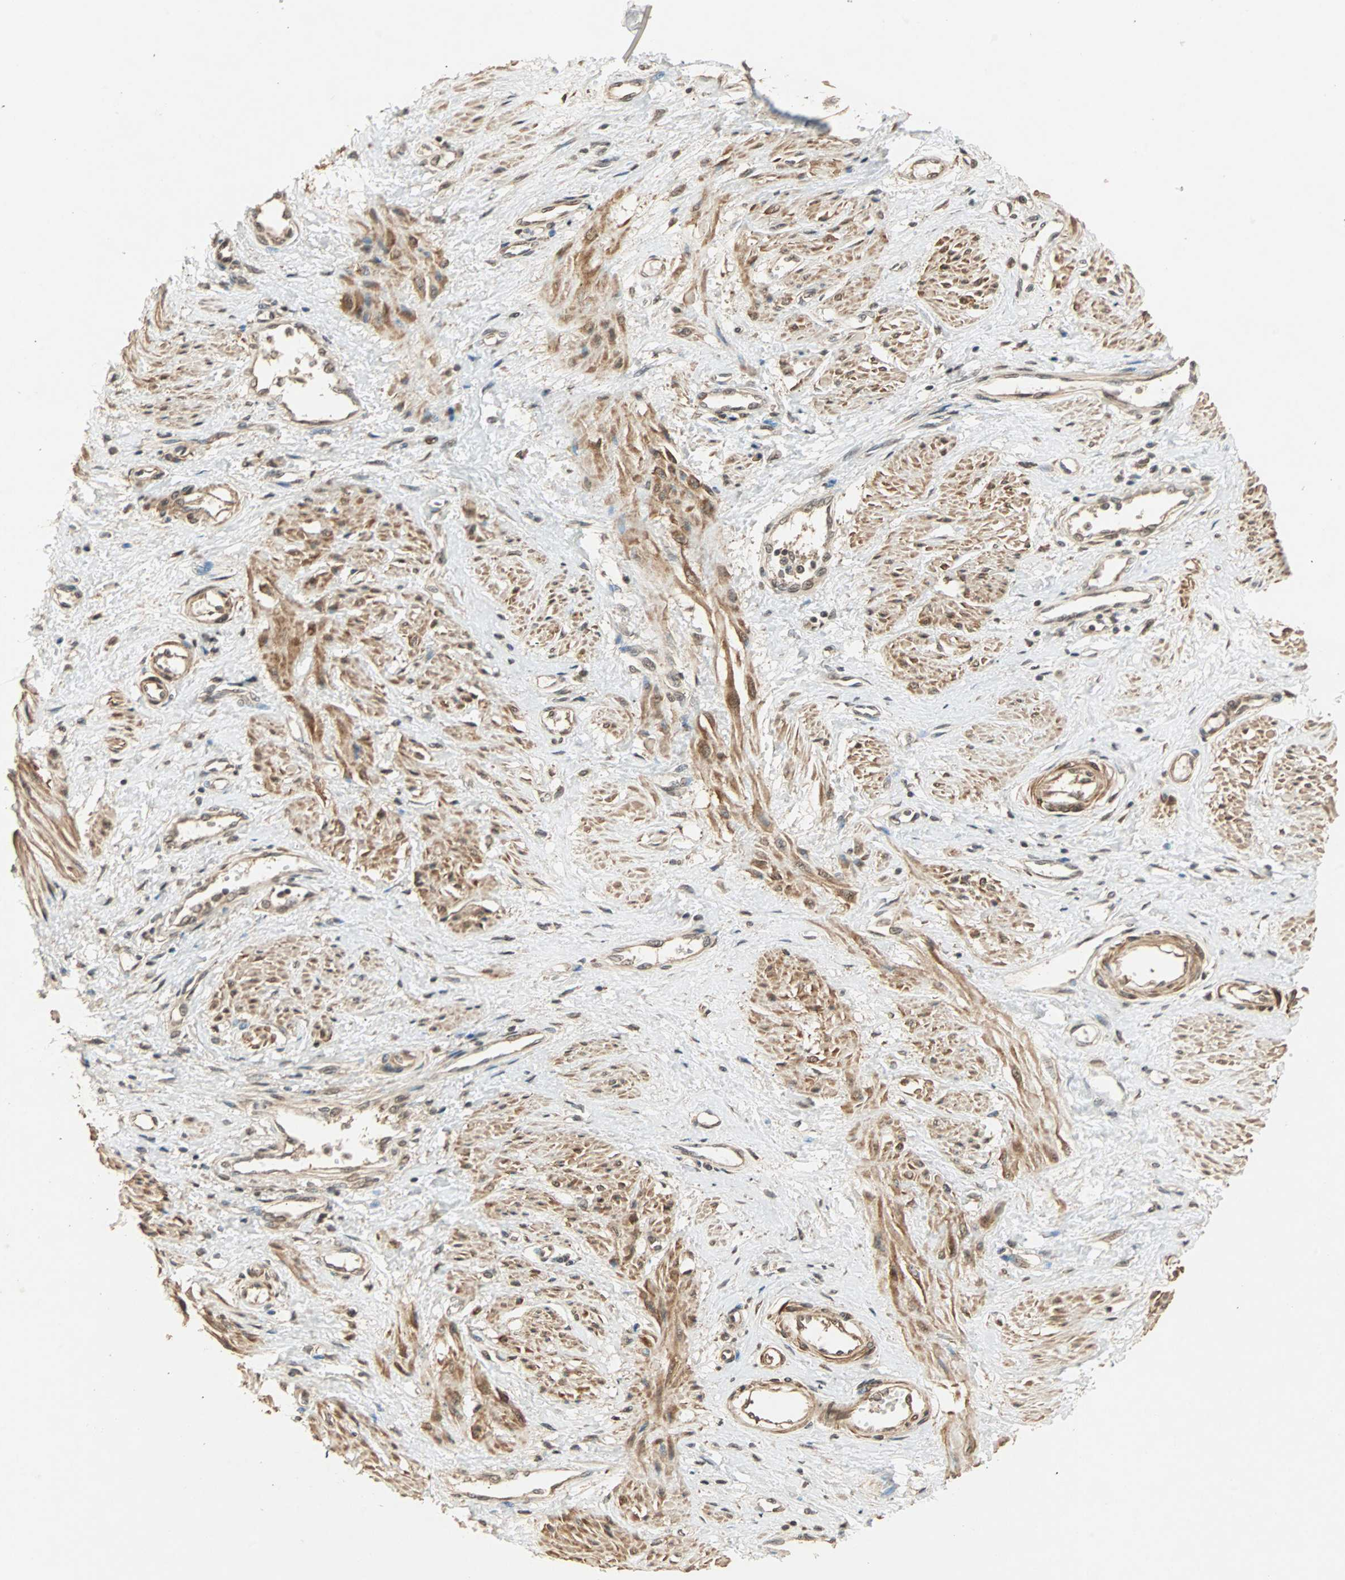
{"staining": {"intensity": "moderate", "quantity": "25%-75%", "location": "cytoplasmic/membranous"}, "tissue": "smooth muscle", "cell_type": "Smooth muscle cells", "image_type": "normal", "snomed": [{"axis": "morphology", "description": "Normal tissue, NOS"}, {"axis": "topography", "description": "Smooth muscle"}, {"axis": "topography", "description": "Uterus"}], "caption": "Brown immunohistochemical staining in unremarkable human smooth muscle demonstrates moderate cytoplasmic/membranous expression in approximately 25%-75% of smooth muscle cells.", "gene": "ZSCAN31", "patient": {"sex": "female", "age": 39}}